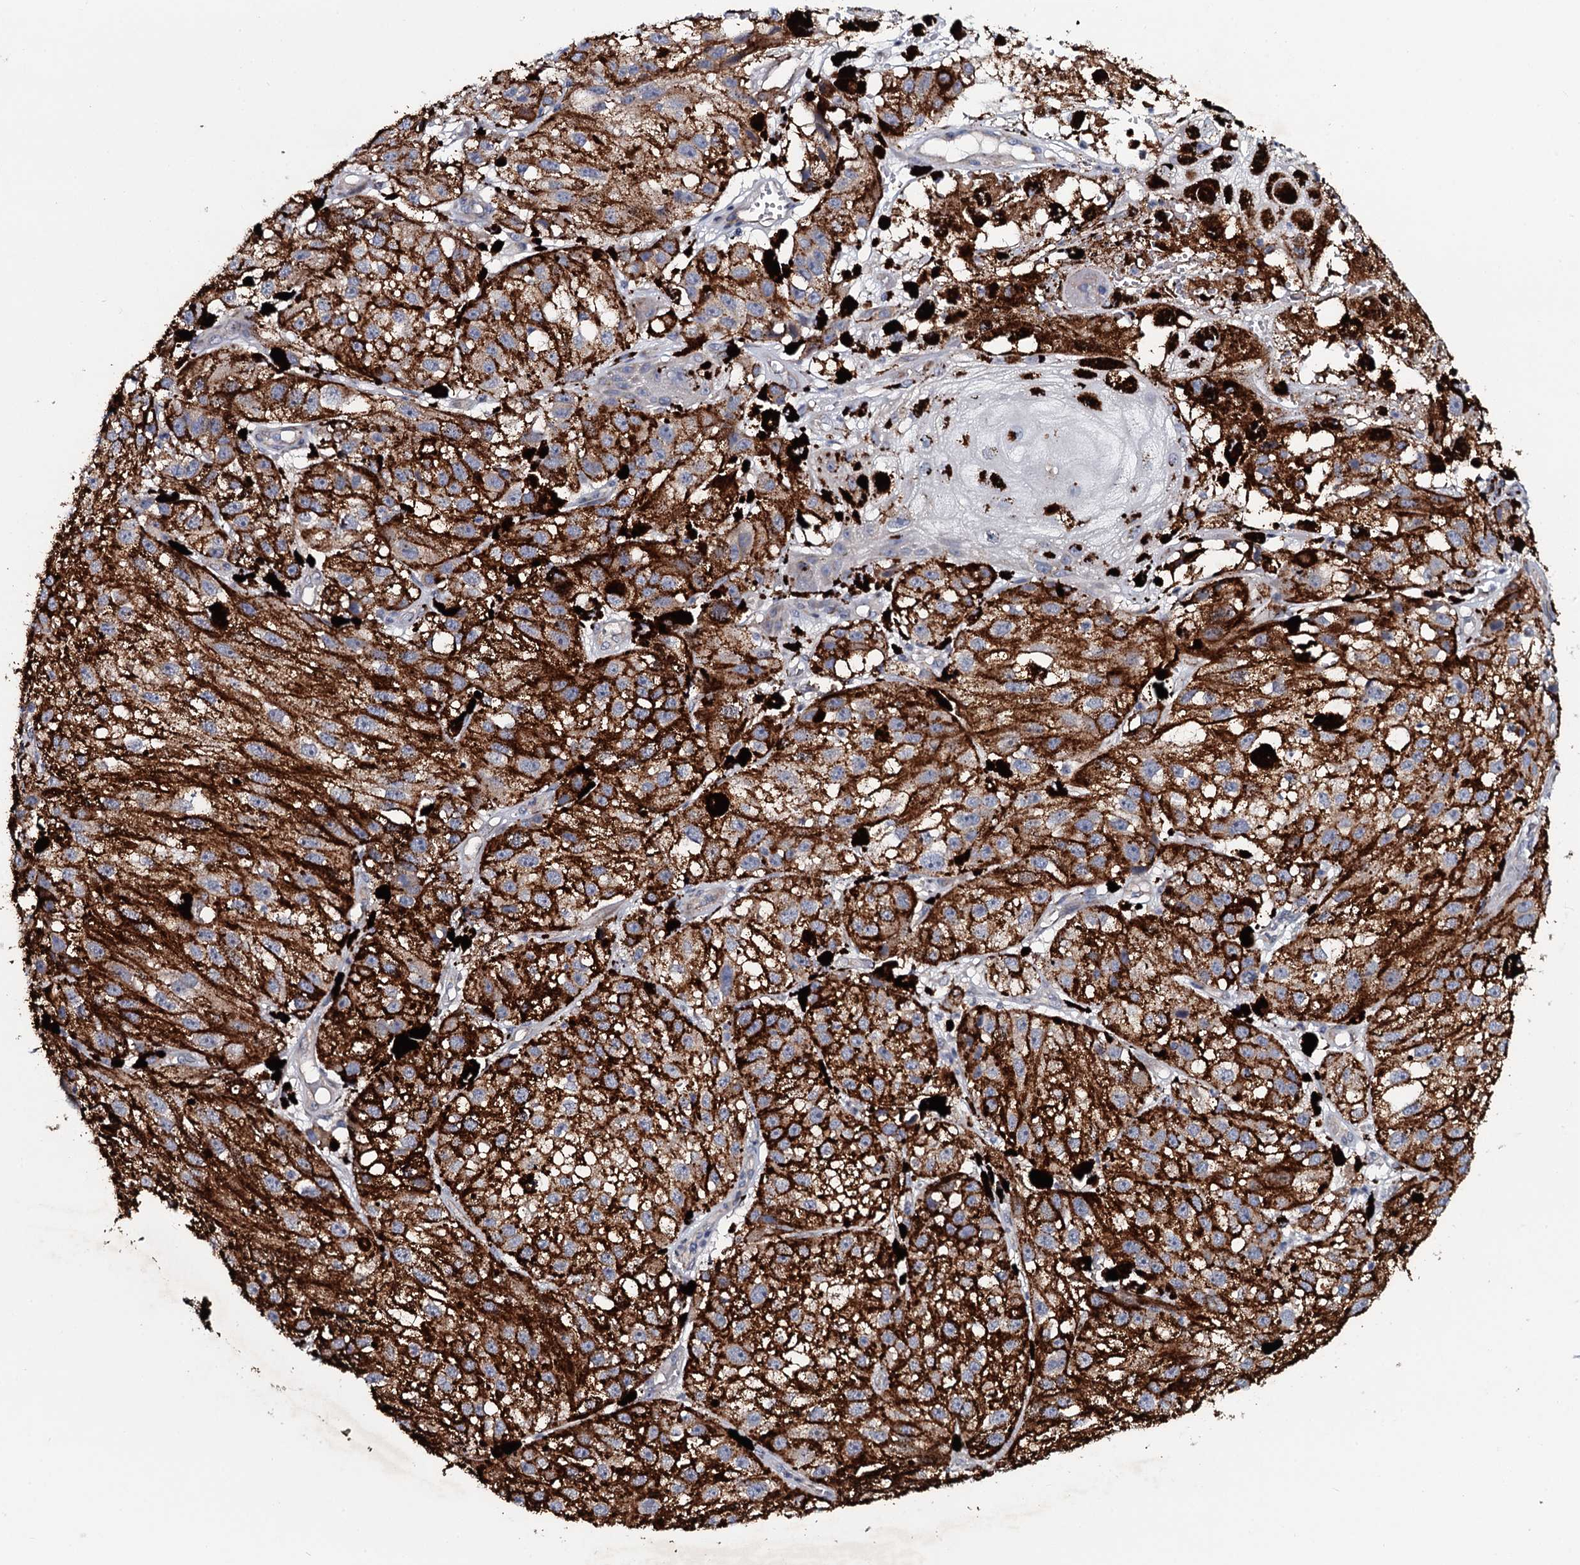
{"staining": {"intensity": "weak", "quantity": "<25%", "location": "cytoplasmic/membranous"}, "tissue": "melanoma", "cell_type": "Tumor cells", "image_type": "cancer", "snomed": [{"axis": "morphology", "description": "Malignant melanoma, NOS"}, {"axis": "topography", "description": "Skin"}], "caption": "IHC of malignant melanoma reveals no staining in tumor cells.", "gene": "KCTD4", "patient": {"sex": "male", "age": 88}}